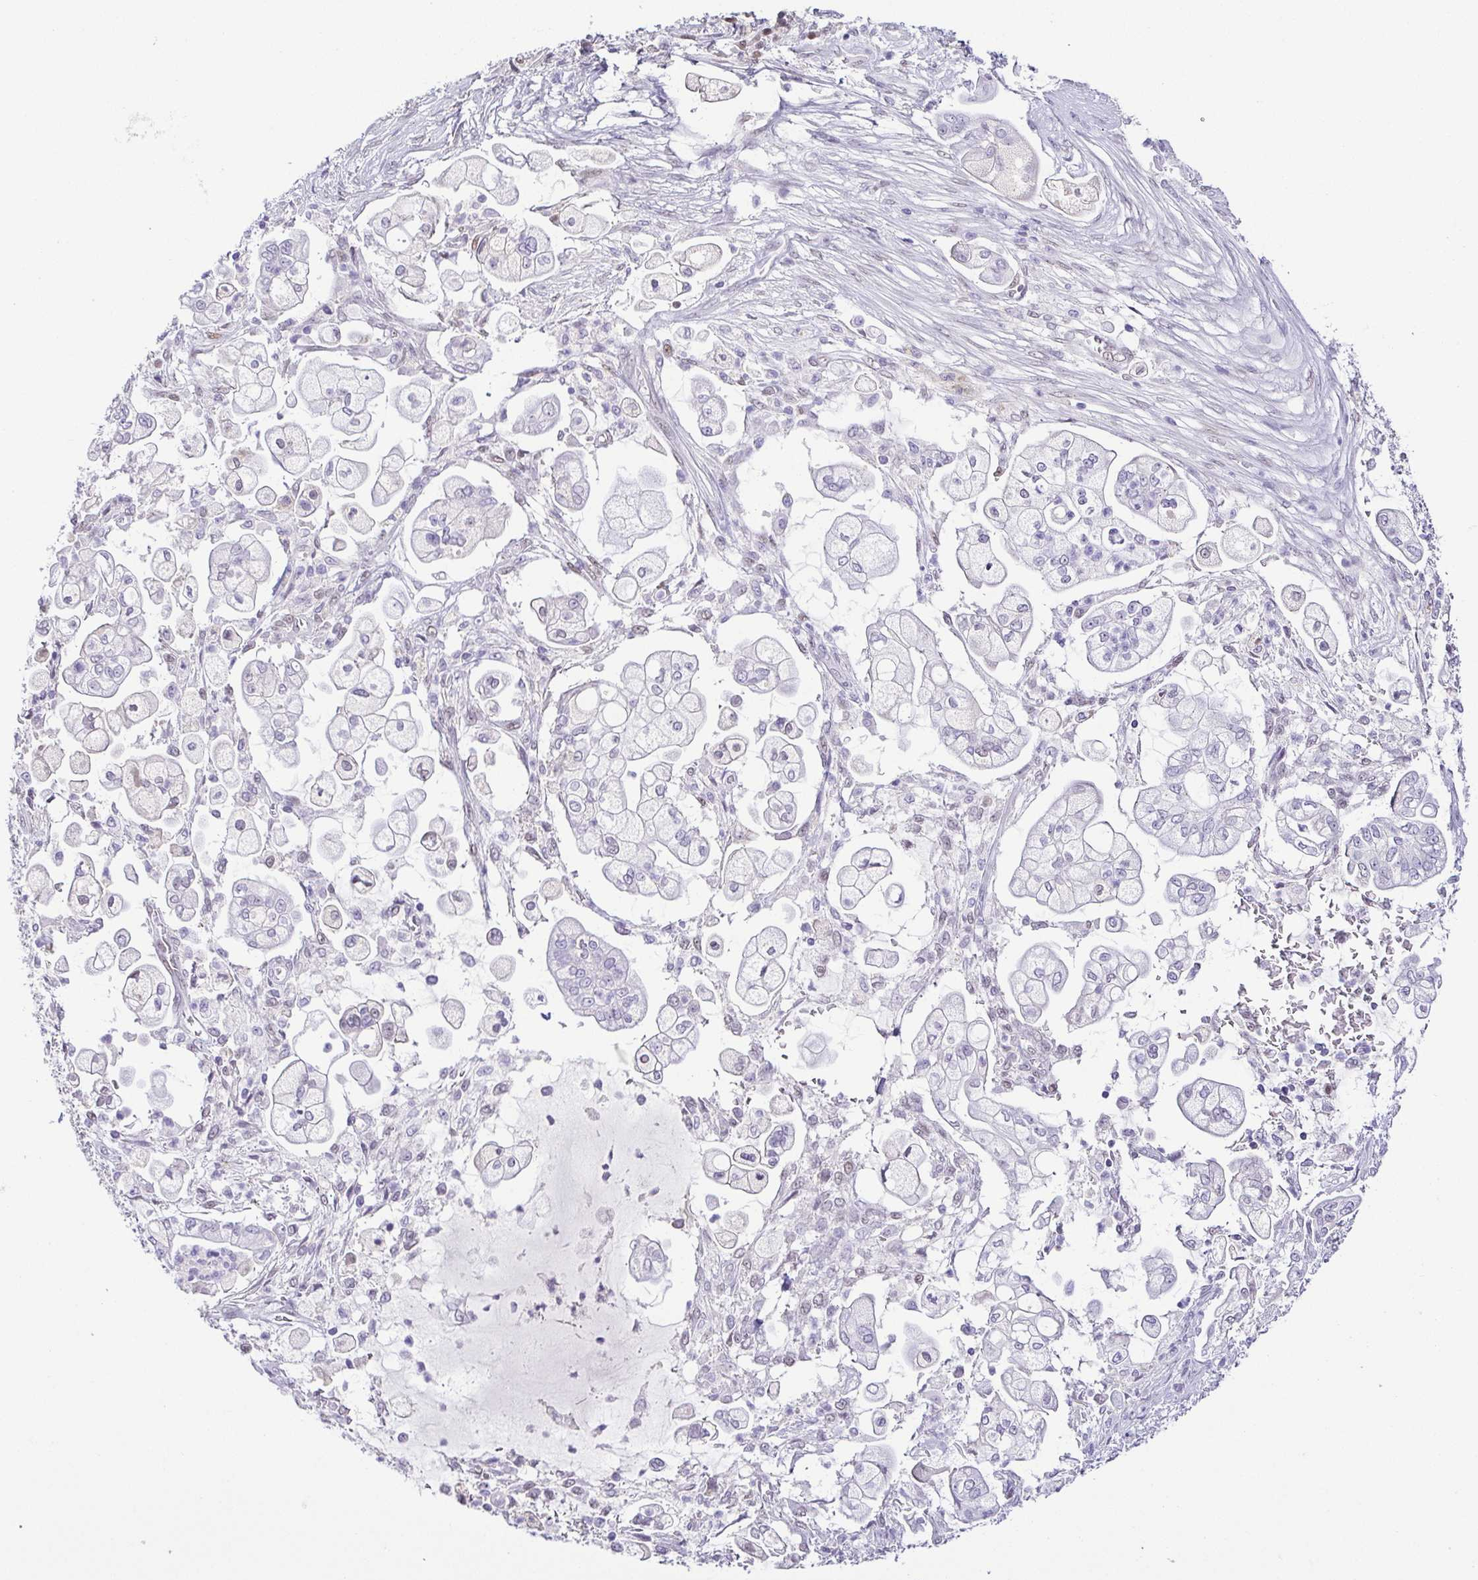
{"staining": {"intensity": "negative", "quantity": "none", "location": "none"}, "tissue": "pancreatic cancer", "cell_type": "Tumor cells", "image_type": "cancer", "snomed": [{"axis": "morphology", "description": "Adenocarcinoma, NOS"}, {"axis": "topography", "description": "Pancreas"}], "caption": "This photomicrograph is of pancreatic cancer stained with immunohistochemistry to label a protein in brown with the nuclei are counter-stained blue. There is no staining in tumor cells.", "gene": "TCF3", "patient": {"sex": "female", "age": 69}}